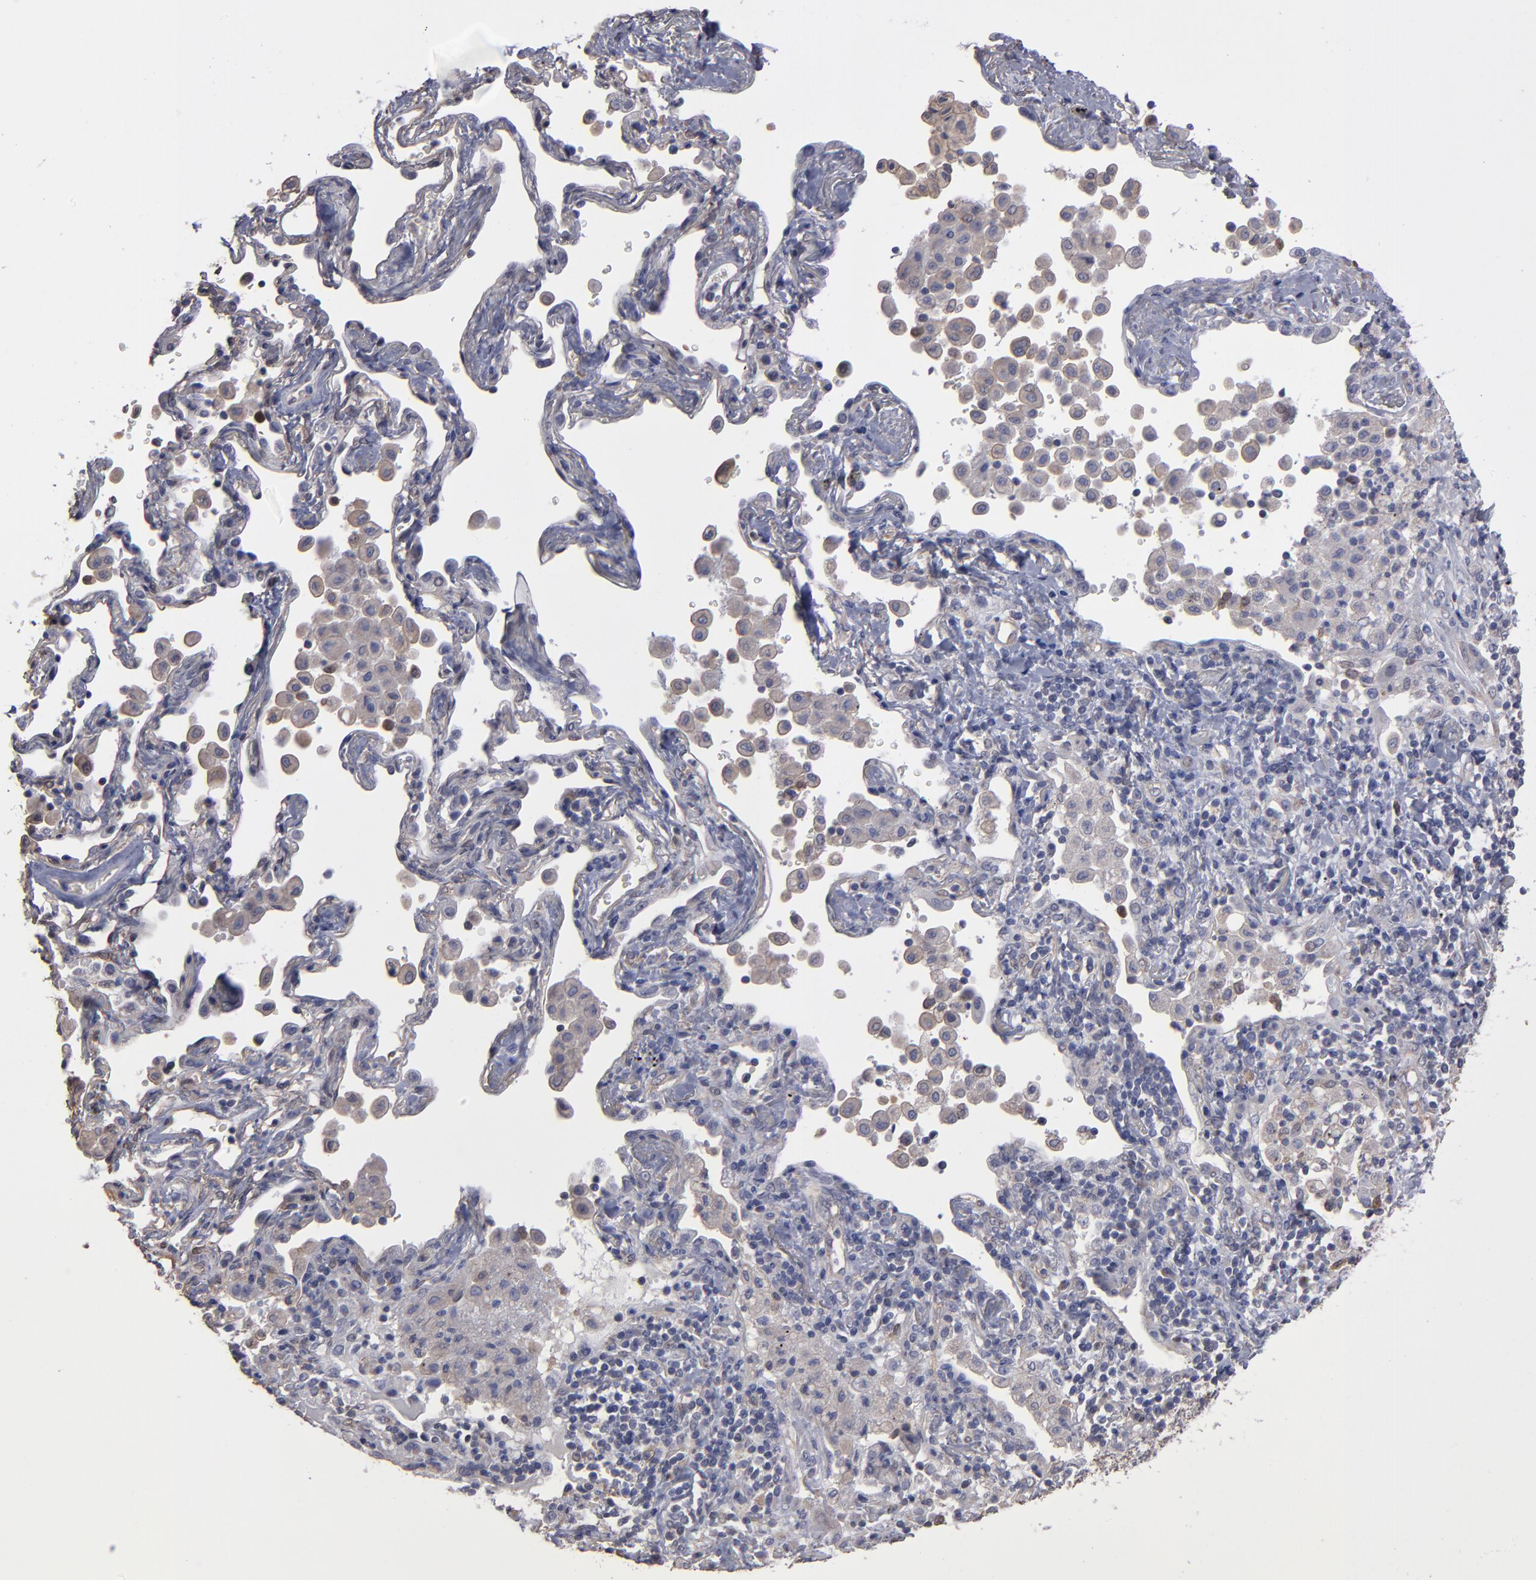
{"staining": {"intensity": "weak", "quantity": ">75%", "location": "cytoplasmic/membranous"}, "tissue": "lung cancer", "cell_type": "Tumor cells", "image_type": "cancer", "snomed": [{"axis": "morphology", "description": "Squamous cell carcinoma, NOS"}, {"axis": "topography", "description": "Lung"}], "caption": "Weak cytoplasmic/membranous expression is present in approximately >75% of tumor cells in squamous cell carcinoma (lung).", "gene": "NDRG2", "patient": {"sex": "female", "age": 67}}